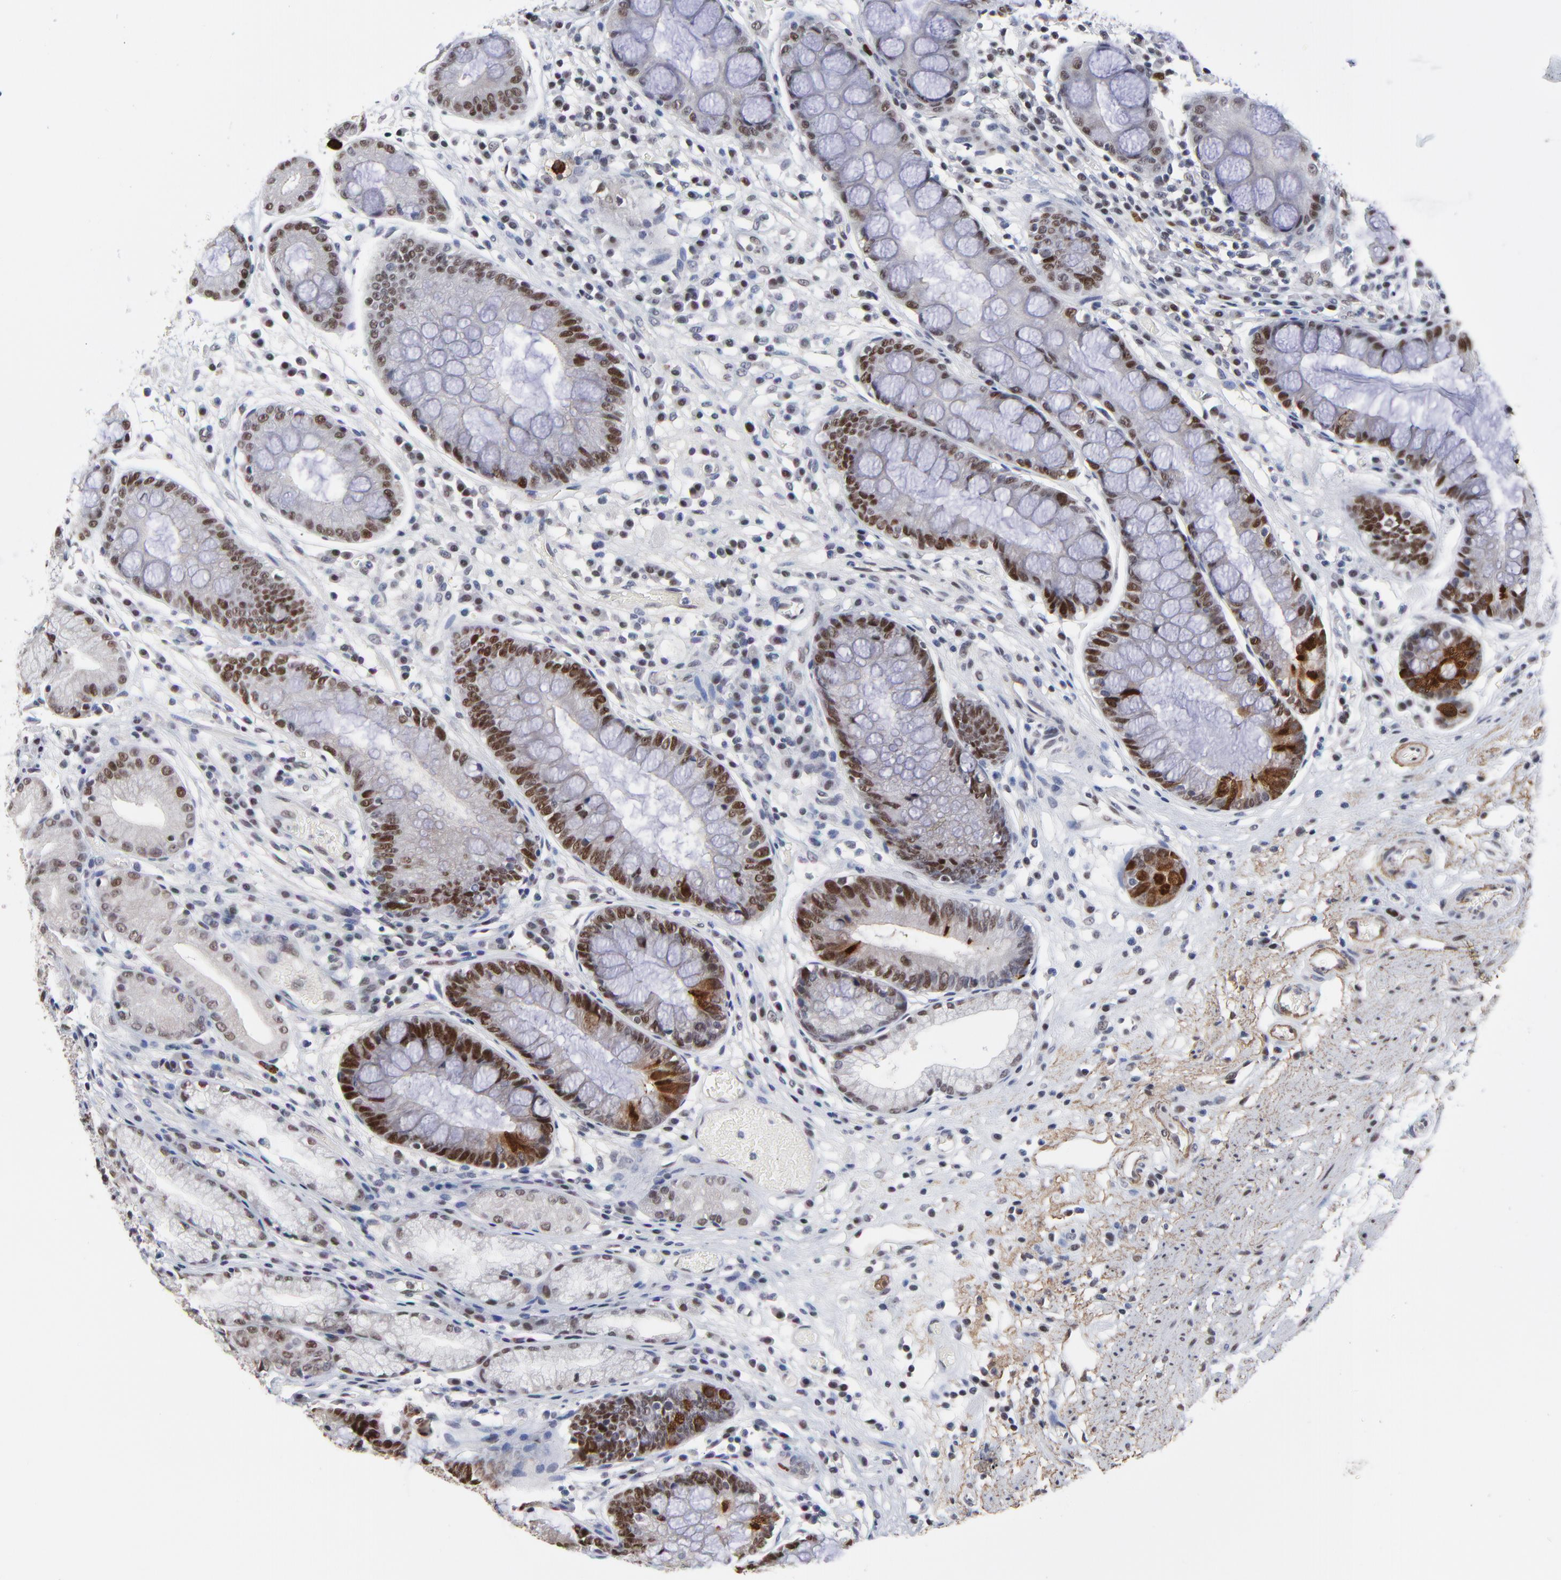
{"staining": {"intensity": "moderate", "quantity": "25%-75%", "location": "nuclear"}, "tissue": "stomach", "cell_type": "Glandular cells", "image_type": "normal", "snomed": [{"axis": "morphology", "description": "Normal tissue, NOS"}, {"axis": "morphology", "description": "Inflammation, NOS"}, {"axis": "topography", "description": "Stomach, lower"}], "caption": "Brown immunohistochemical staining in benign human stomach shows moderate nuclear staining in approximately 25%-75% of glandular cells.", "gene": "OGFOD1", "patient": {"sex": "male", "age": 59}}